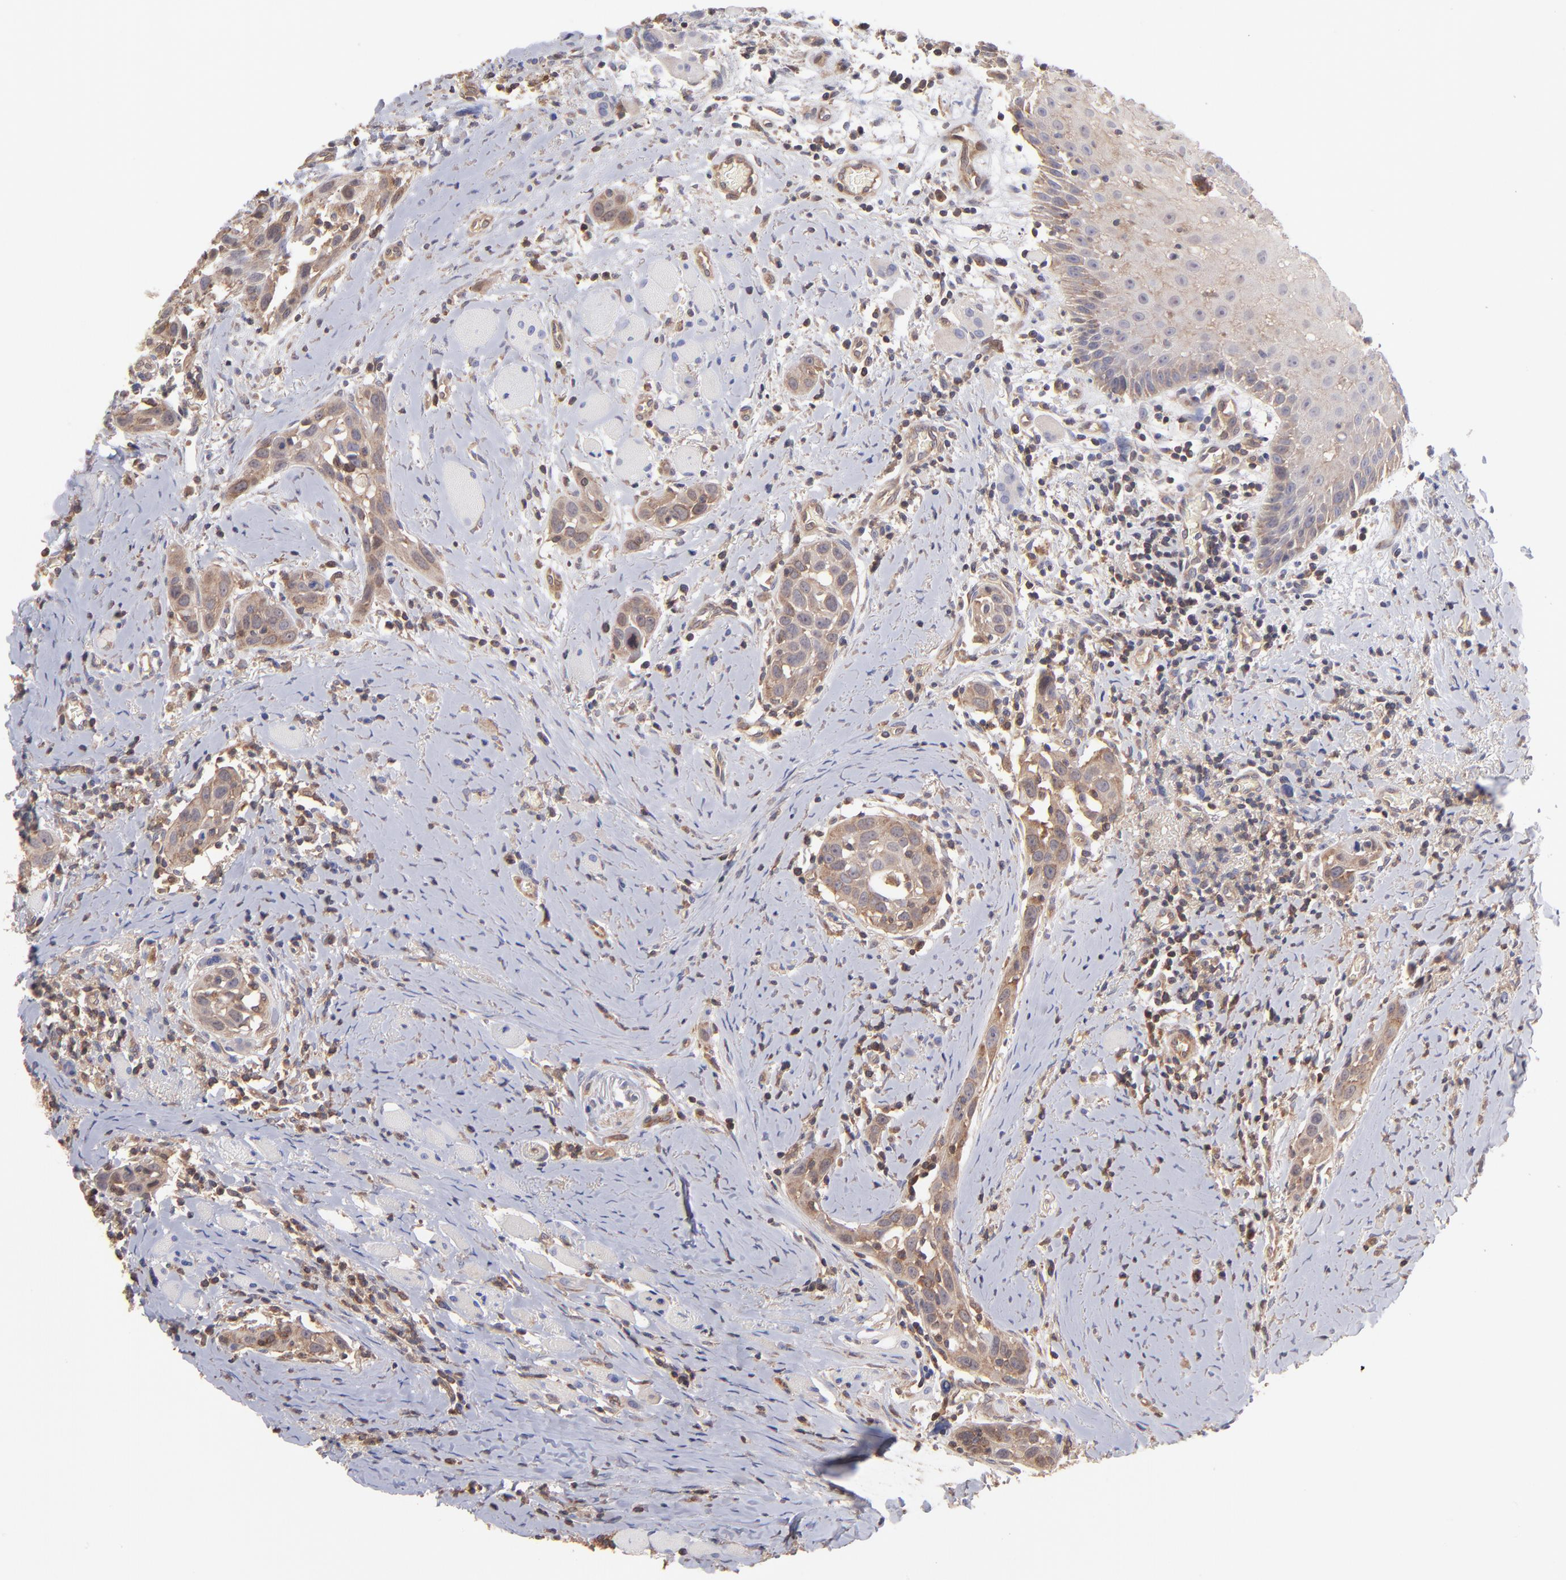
{"staining": {"intensity": "moderate", "quantity": ">75%", "location": "cytoplasmic/membranous"}, "tissue": "head and neck cancer", "cell_type": "Tumor cells", "image_type": "cancer", "snomed": [{"axis": "morphology", "description": "Squamous cell carcinoma, NOS"}, {"axis": "topography", "description": "Oral tissue"}, {"axis": "topography", "description": "Head-Neck"}], "caption": "Head and neck cancer tissue demonstrates moderate cytoplasmic/membranous expression in approximately >75% of tumor cells, visualized by immunohistochemistry.", "gene": "MAPRE1", "patient": {"sex": "female", "age": 50}}